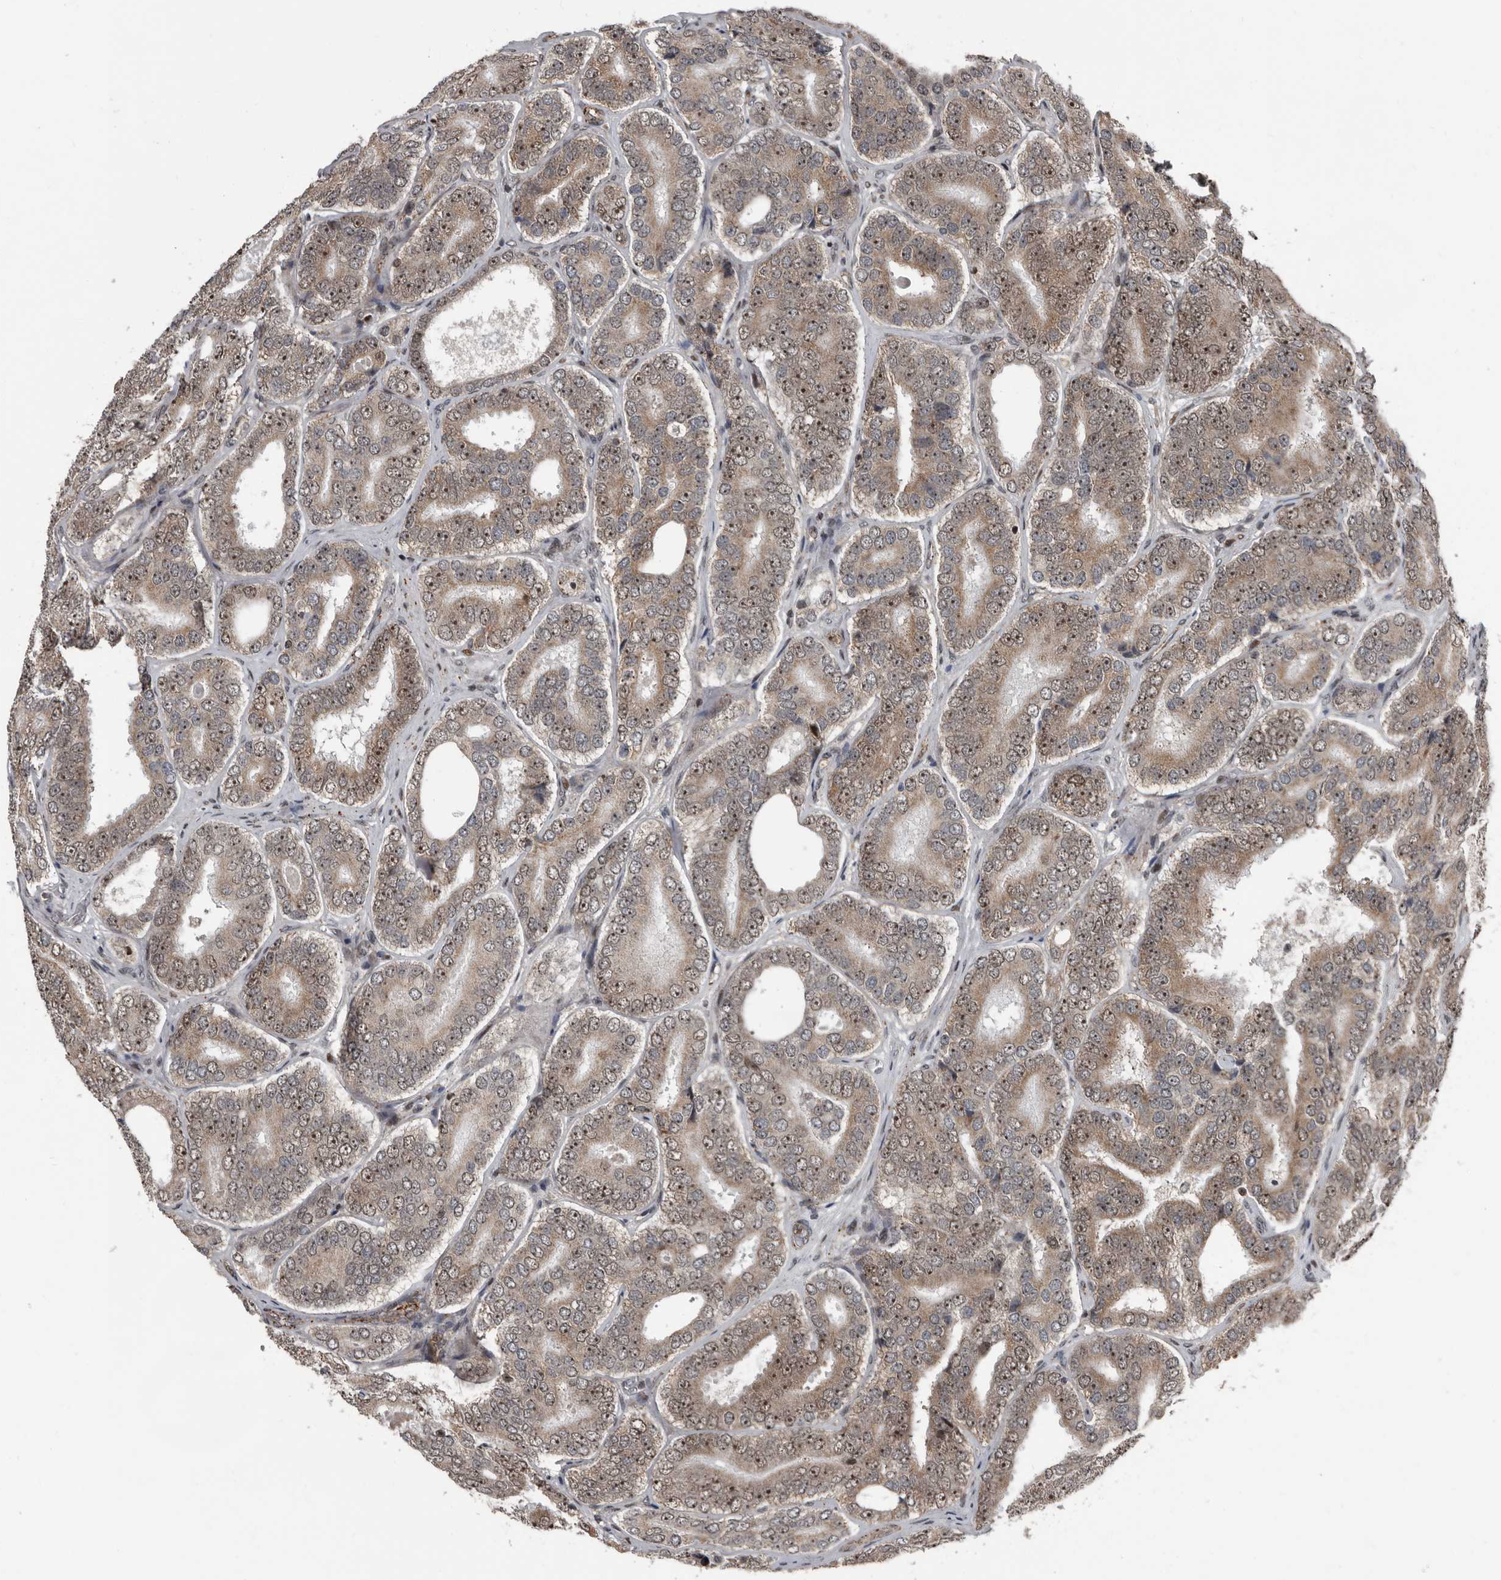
{"staining": {"intensity": "moderate", "quantity": ">75%", "location": "cytoplasmic/membranous,nuclear"}, "tissue": "prostate cancer", "cell_type": "Tumor cells", "image_type": "cancer", "snomed": [{"axis": "morphology", "description": "Adenocarcinoma, High grade"}, {"axis": "topography", "description": "Prostate"}], "caption": "A histopathology image of human prostate cancer (adenocarcinoma (high-grade)) stained for a protein demonstrates moderate cytoplasmic/membranous and nuclear brown staining in tumor cells.", "gene": "CHD1L", "patient": {"sex": "male", "age": 56}}